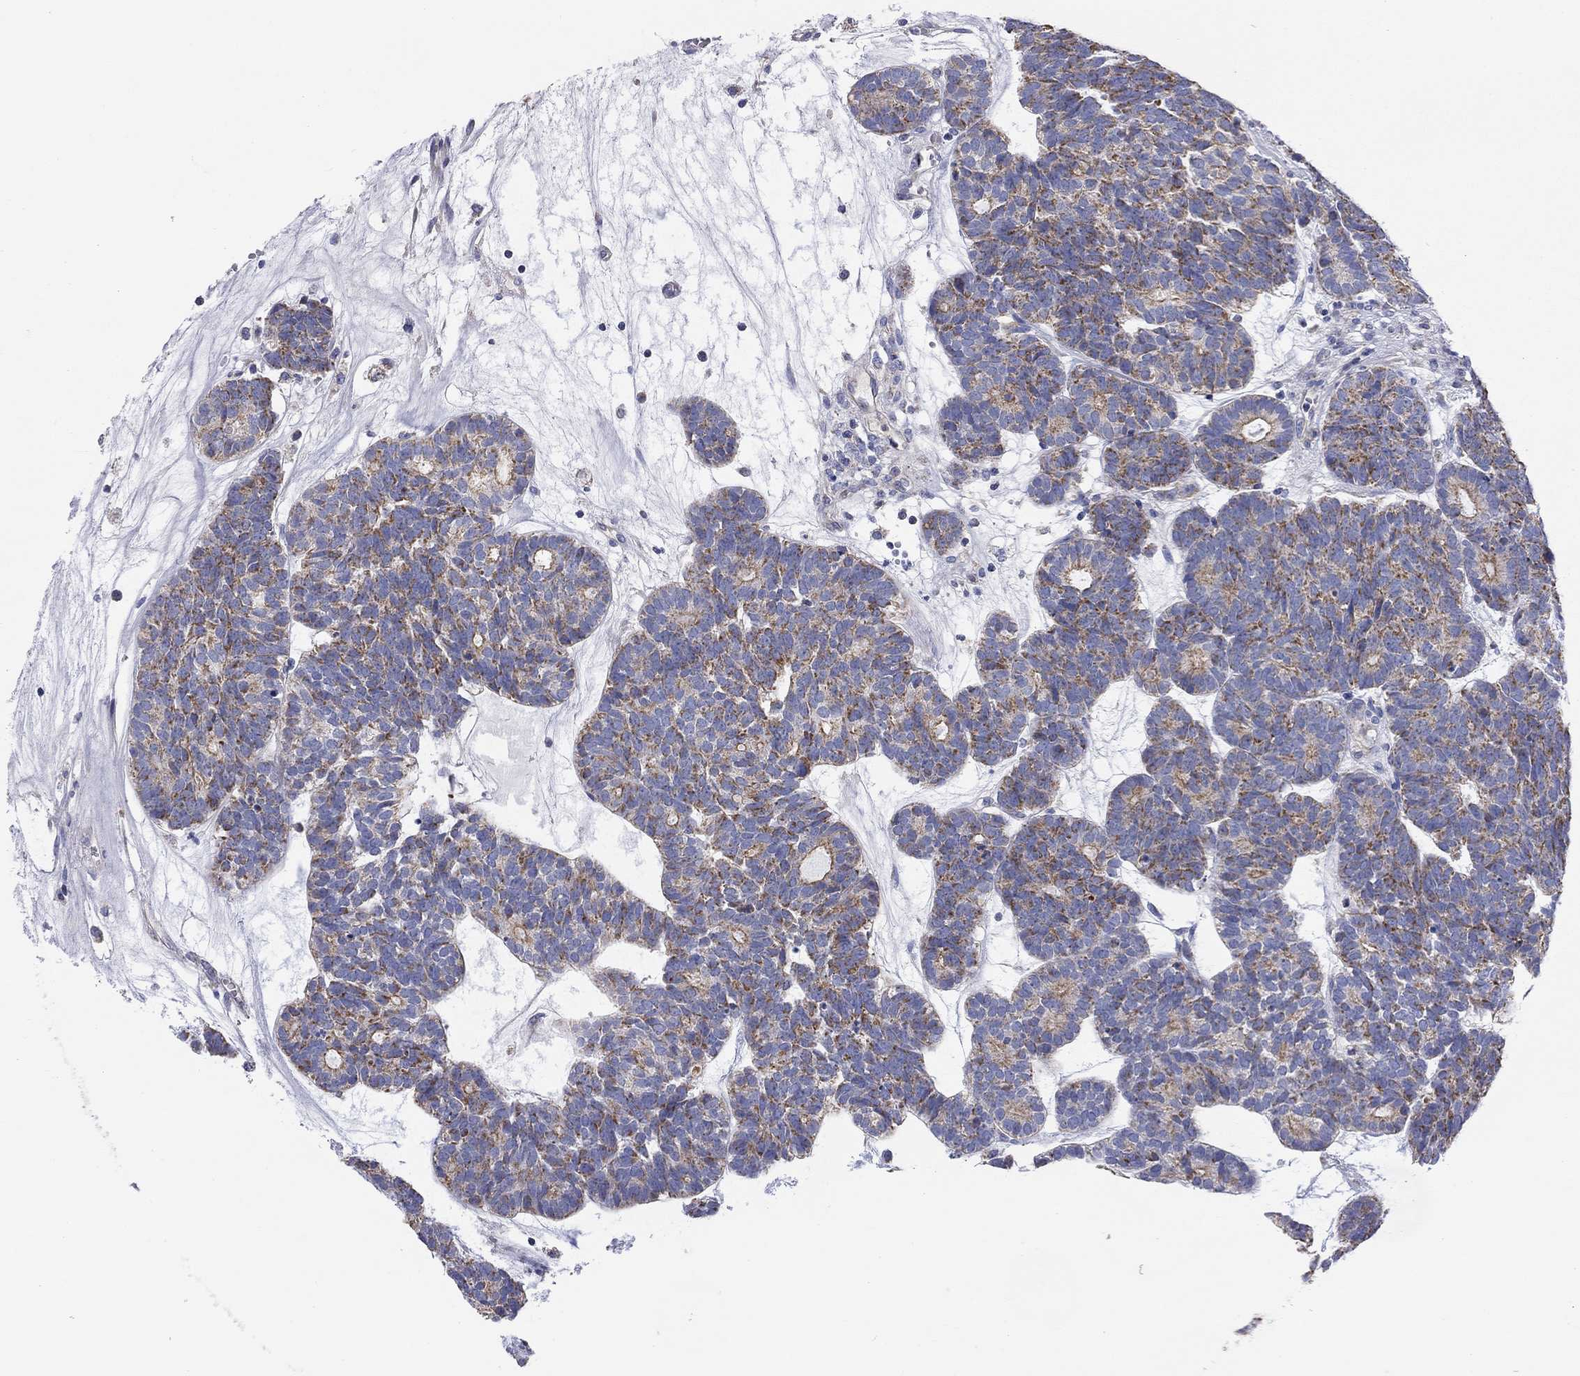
{"staining": {"intensity": "moderate", "quantity": "25%-75%", "location": "cytoplasmic/membranous"}, "tissue": "head and neck cancer", "cell_type": "Tumor cells", "image_type": "cancer", "snomed": [{"axis": "morphology", "description": "Adenocarcinoma, NOS"}, {"axis": "topography", "description": "Head-Neck"}], "caption": "Head and neck cancer stained with a brown dye exhibits moderate cytoplasmic/membranous positive expression in approximately 25%-75% of tumor cells.", "gene": "RCAN1", "patient": {"sex": "female", "age": 81}}